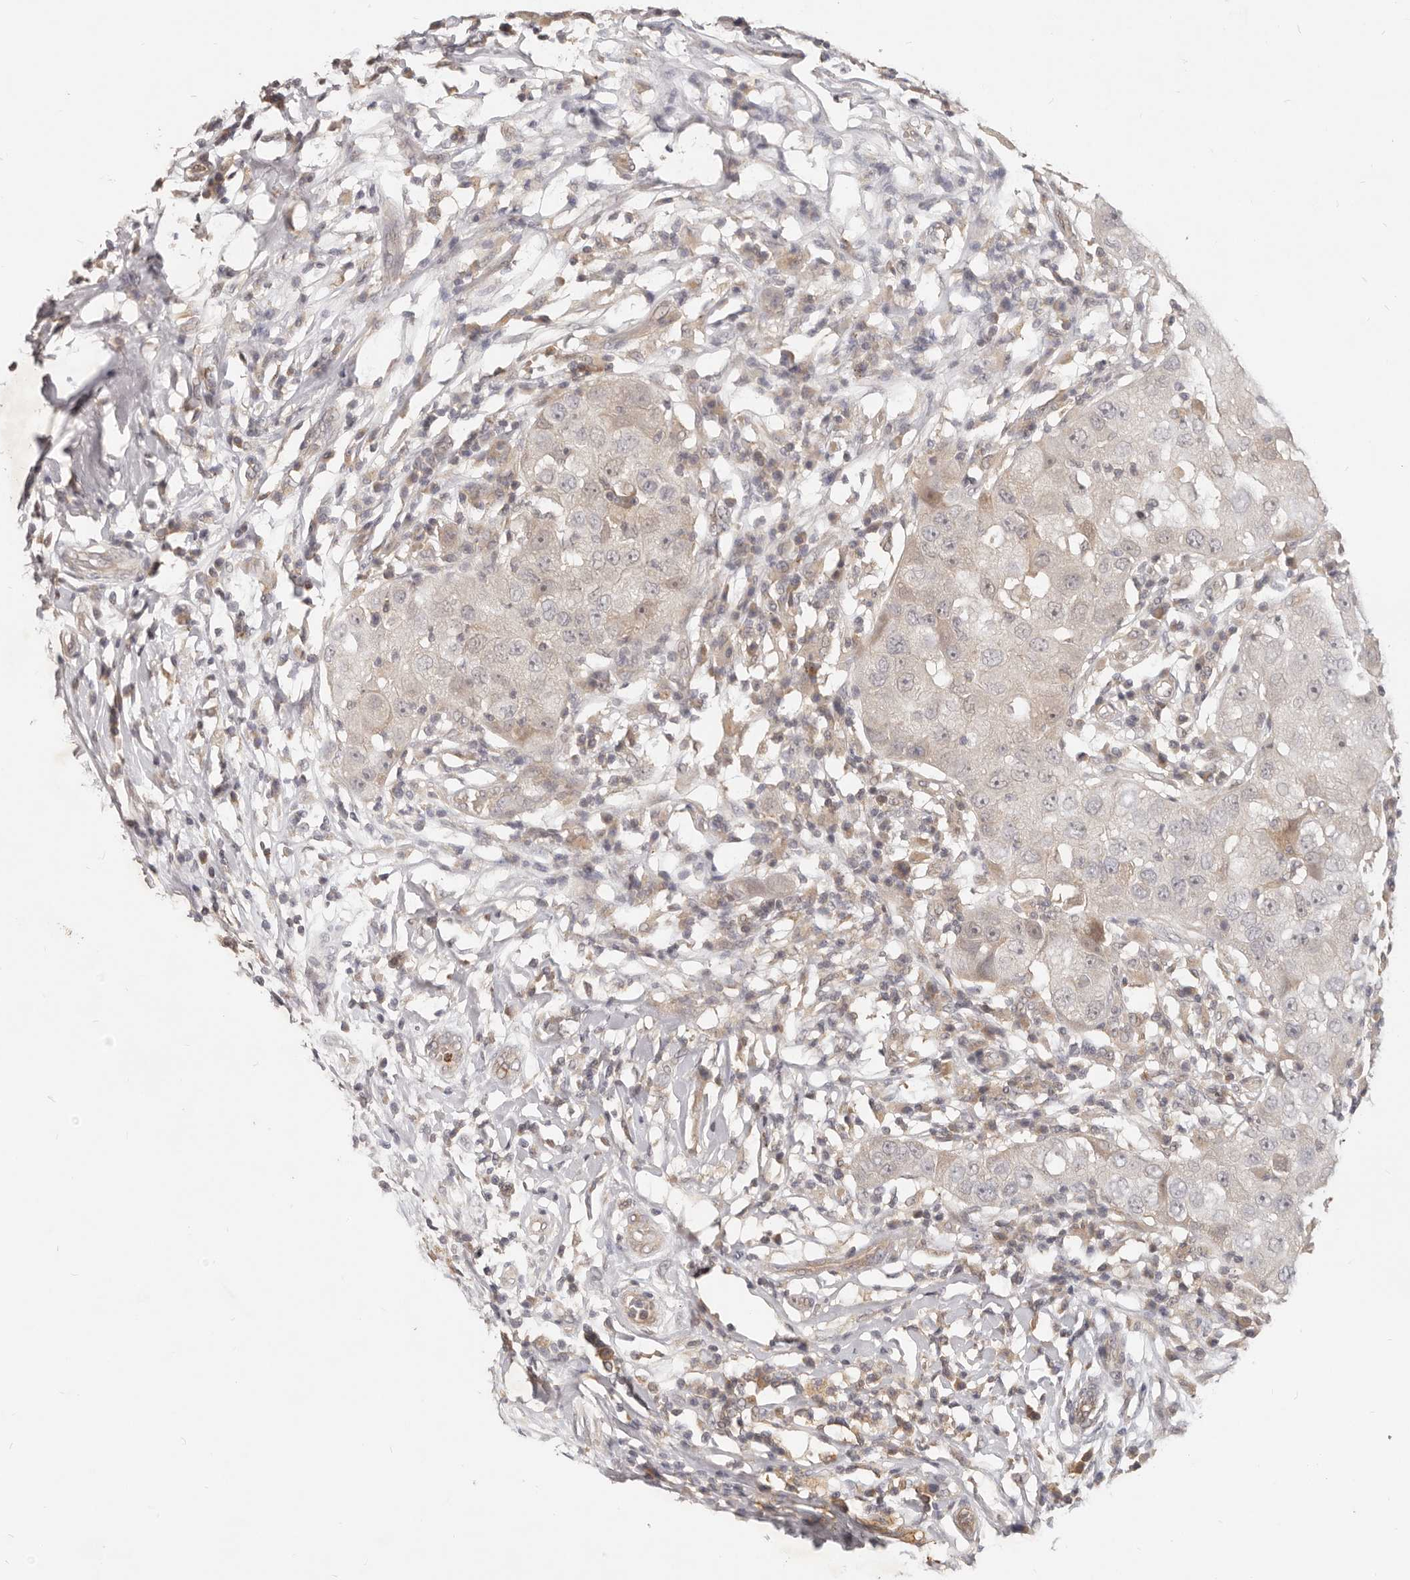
{"staining": {"intensity": "moderate", "quantity": "<25%", "location": "cytoplasmic/membranous,nuclear"}, "tissue": "breast cancer", "cell_type": "Tumor cells", "image_type": "cancer", "snomed": [{"axis": "morphology", "description": "Duct carcinoma"}, {"axis": "topography", "description": "Breast"}], "caption": "A histopathology image showing moderate cytoplasmic/membranous and nuclear staining in approximately <25% of tumor cells in invasive ductal carcinoma (breast), as visualized by brown immunohistochemical staining.", "gene": "USP49", "patient": {"sex": "female", "age": 27}}